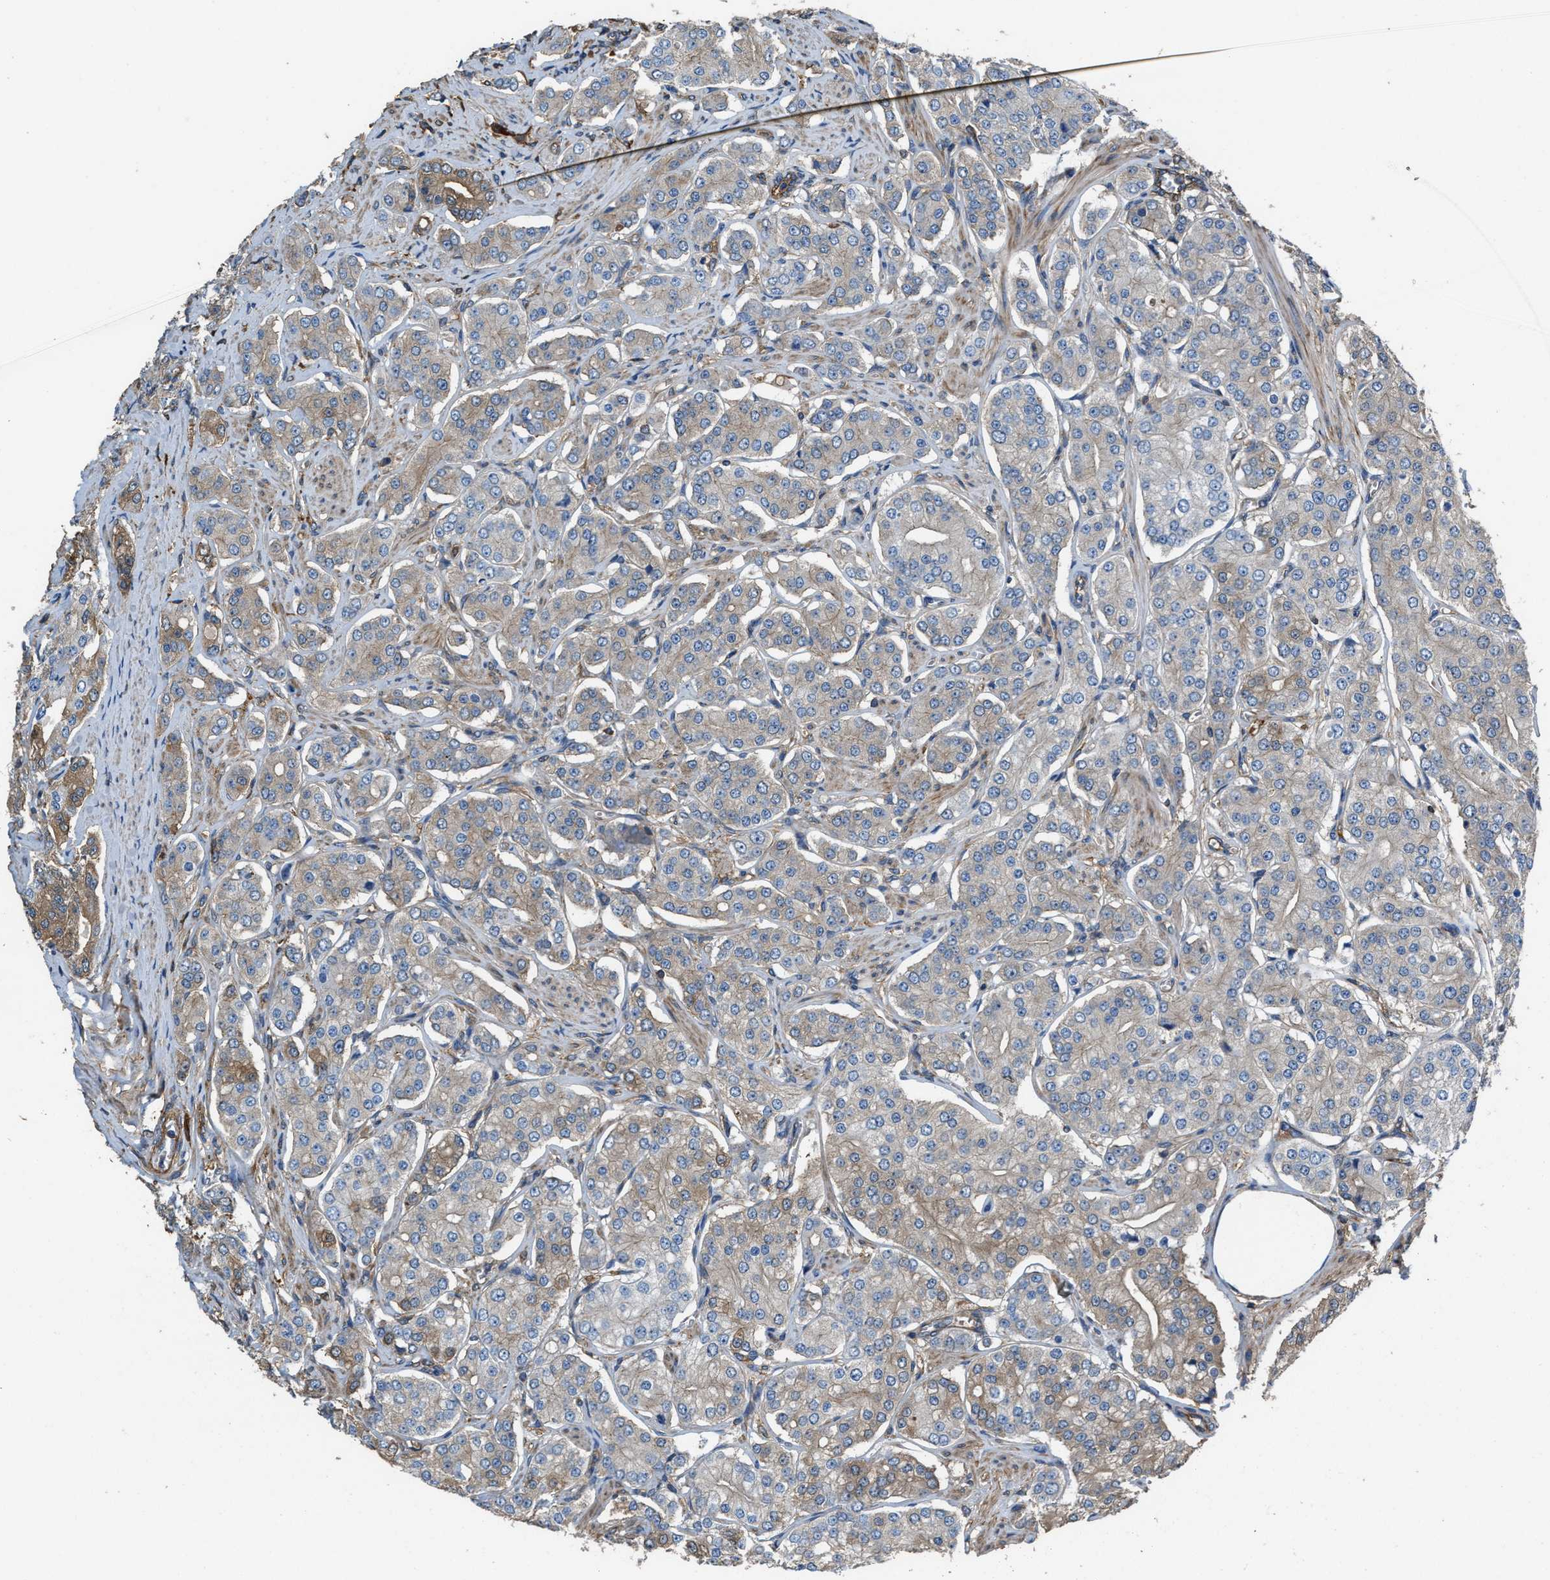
{"staining": {"intensity": "moderate", "quantity": "25%-75%", "location": "cytoplasmic/membranous"}, "tissue": "prostate cancer", "cell_type": "Tumor cells", "image_type": "cancer", "snomed": [{"axis": "morphology", "description": "Adenocarcinoma, Low grade"}, {"axis": "topography", "description": "Prostate"}], "caption": "A micrograph showing moderate cytoplasmic/membranous staining in approximately 25%-75% of tumor cells in adenocarcinoma (low-grade) (prostate), as visualized by brown immunohistochemical staining.", "gene": "ATIC", "patient": {"sex": "male", "age": 69}}